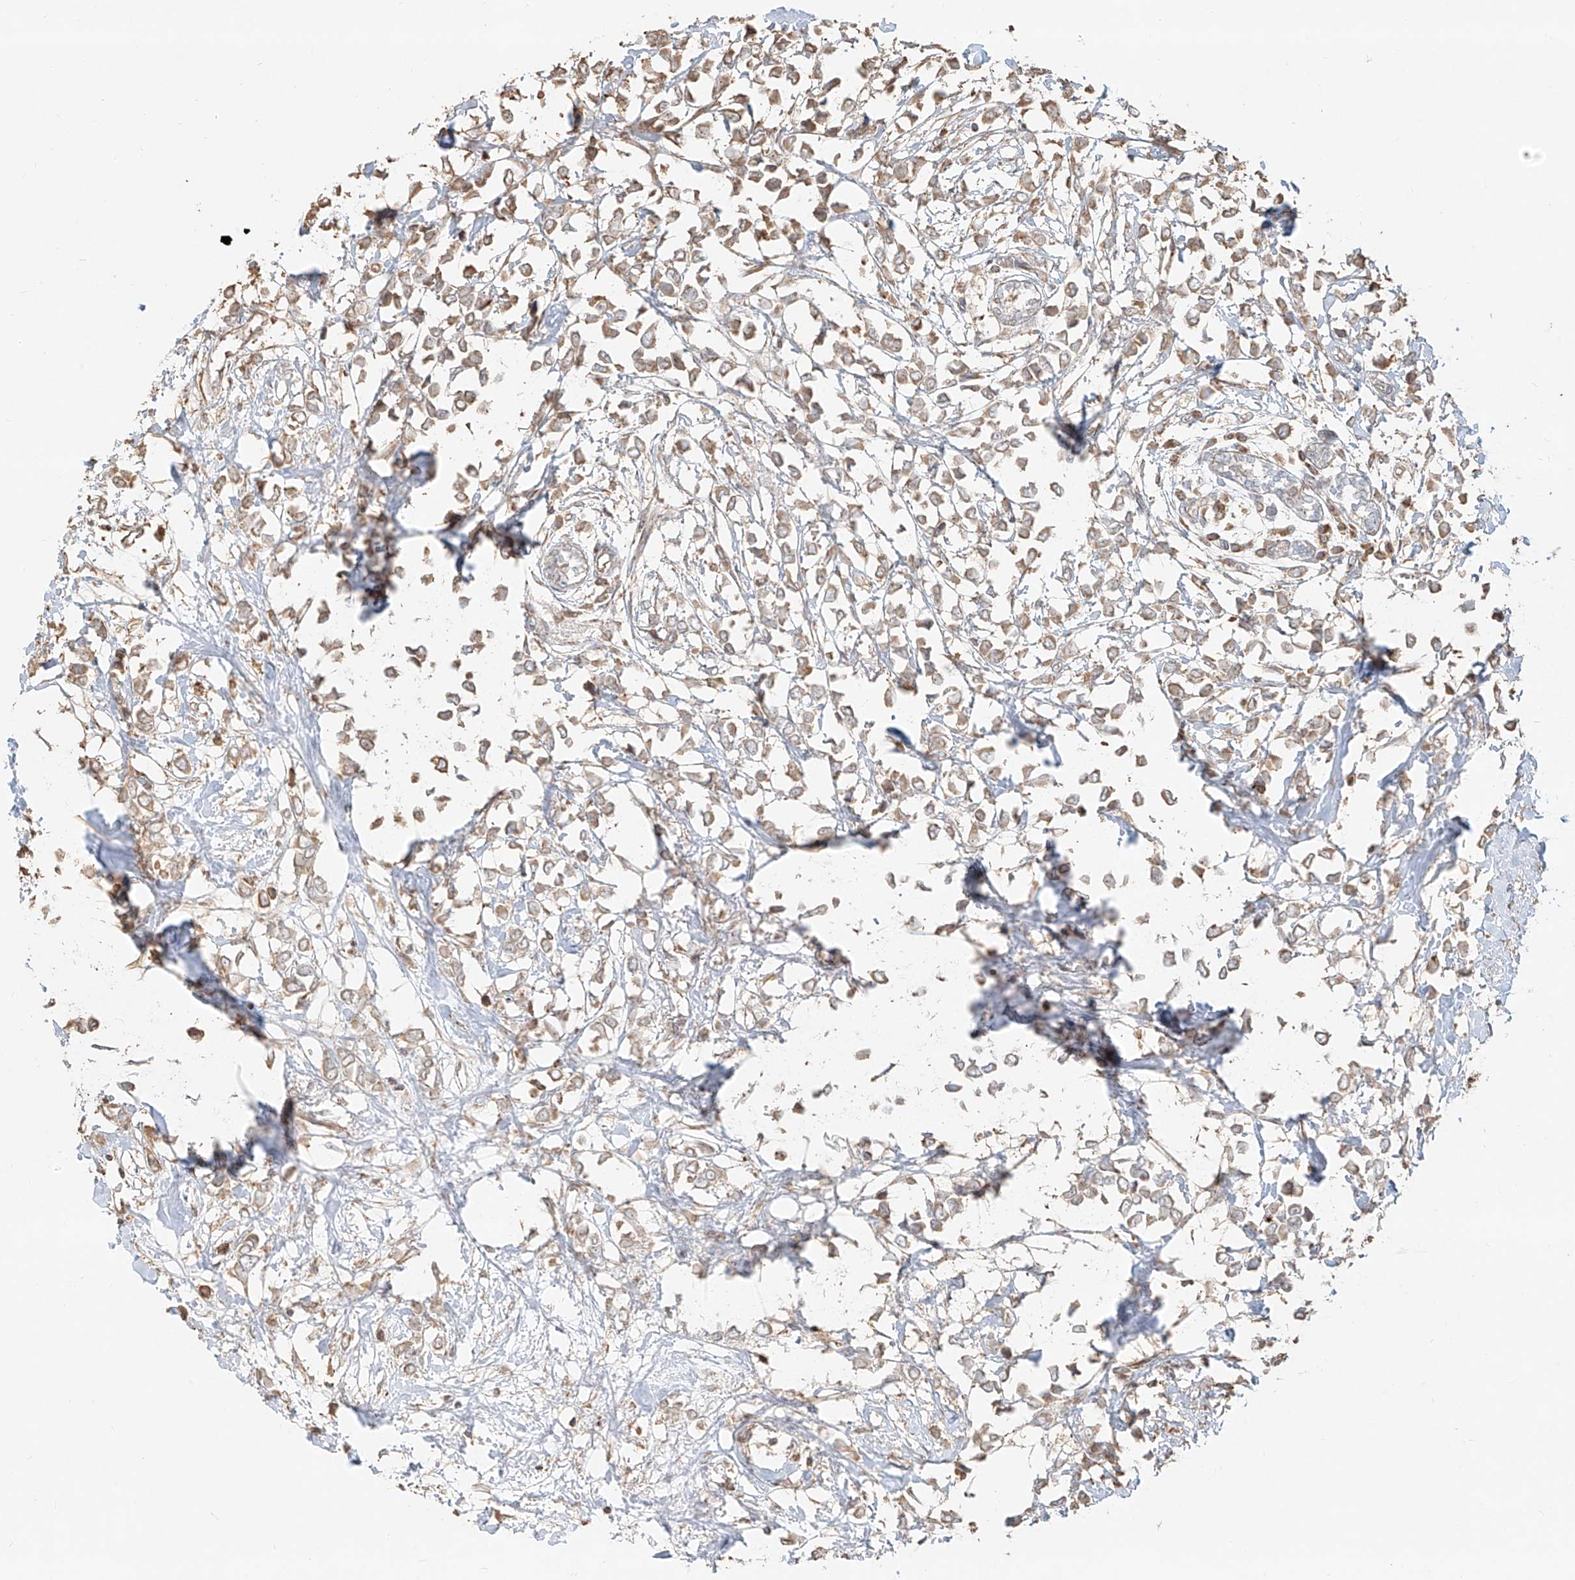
{"staining": {"intensity": "weak", "quantity": ">75%", "location": "cytoplasmic/membranous"}, "tissue": "breast cancer", "cell_type": "Tumor cells", "image_type": "cancer", "snomed": [{"axis": "morphology", "description": "Lobular carcinoma"}, {"axis": "topography", "description": "Breast"}], "caption": "Immunohistochemistry photomicrograph of neoplastic tissue: breast cancer (lobular carcinoma) stained using immunohistochemistry displays low levels of weak protein expression localized specifically in the cytoplasmic/membranous of tumor cells, appearing as a cytoplasmic/membranous brown color.", "gene": "EFNB1", "patient": {"sex": "female", "age": 51}}